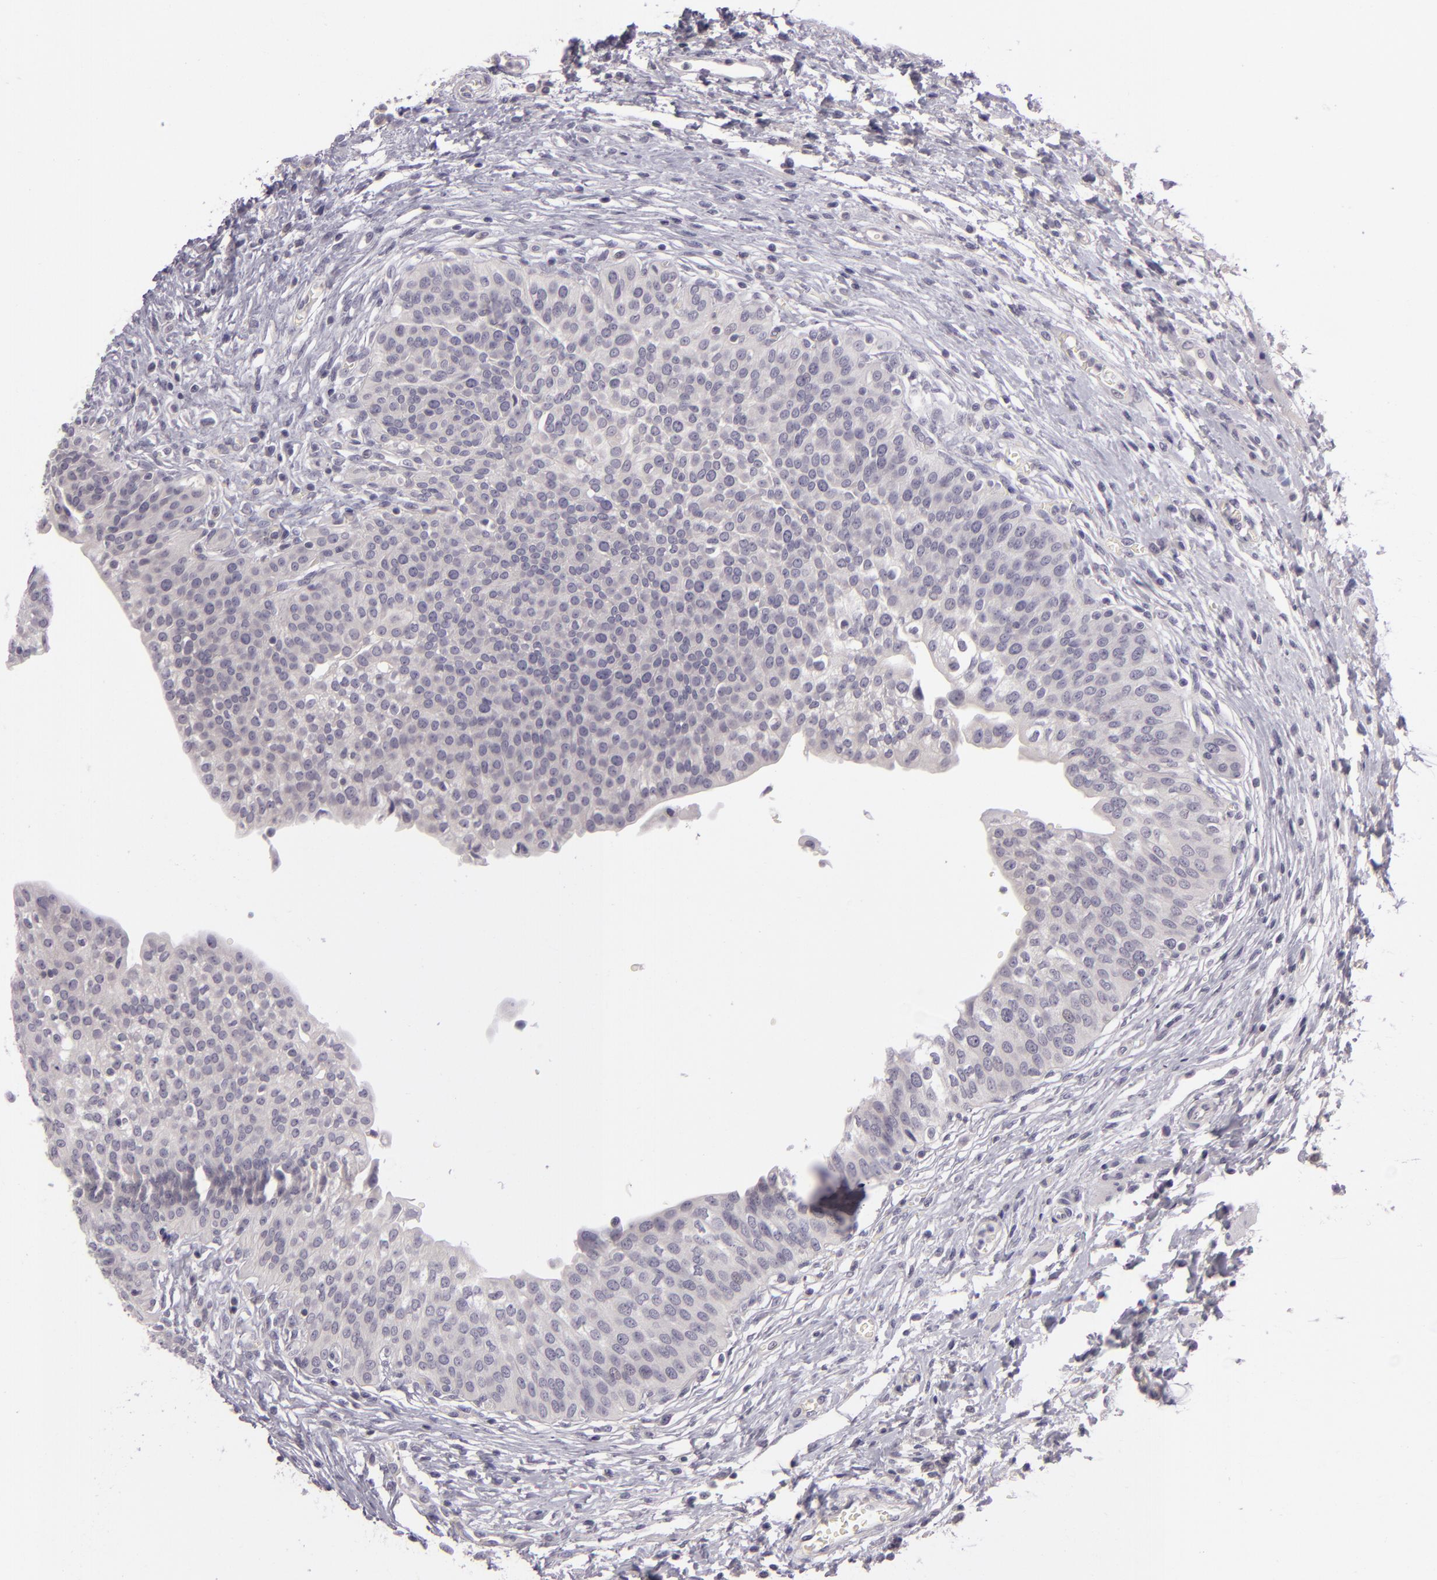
{"staining": {"intensity": "negative", "quantity": "none", "location": "none"}, "tissue": "urinary bladder", "cell_type": "Urothelial cells", "image_type": "normal", "snomed": [{"axis": "morphology", "description": "Normal tissue, NOS"}, {"axis": "topography", "description": "Smooth muscle"}, {"axis": "topography", "description": "Urinary bladder"}], "caption": "This is an immunohistochemistry (IHC) photomicrograph of unremarkable human urinary bladder. There is no positivity in urothelial cells.", "gene": "EGFL6", "patient": {"sex": "male", "age": 35}}